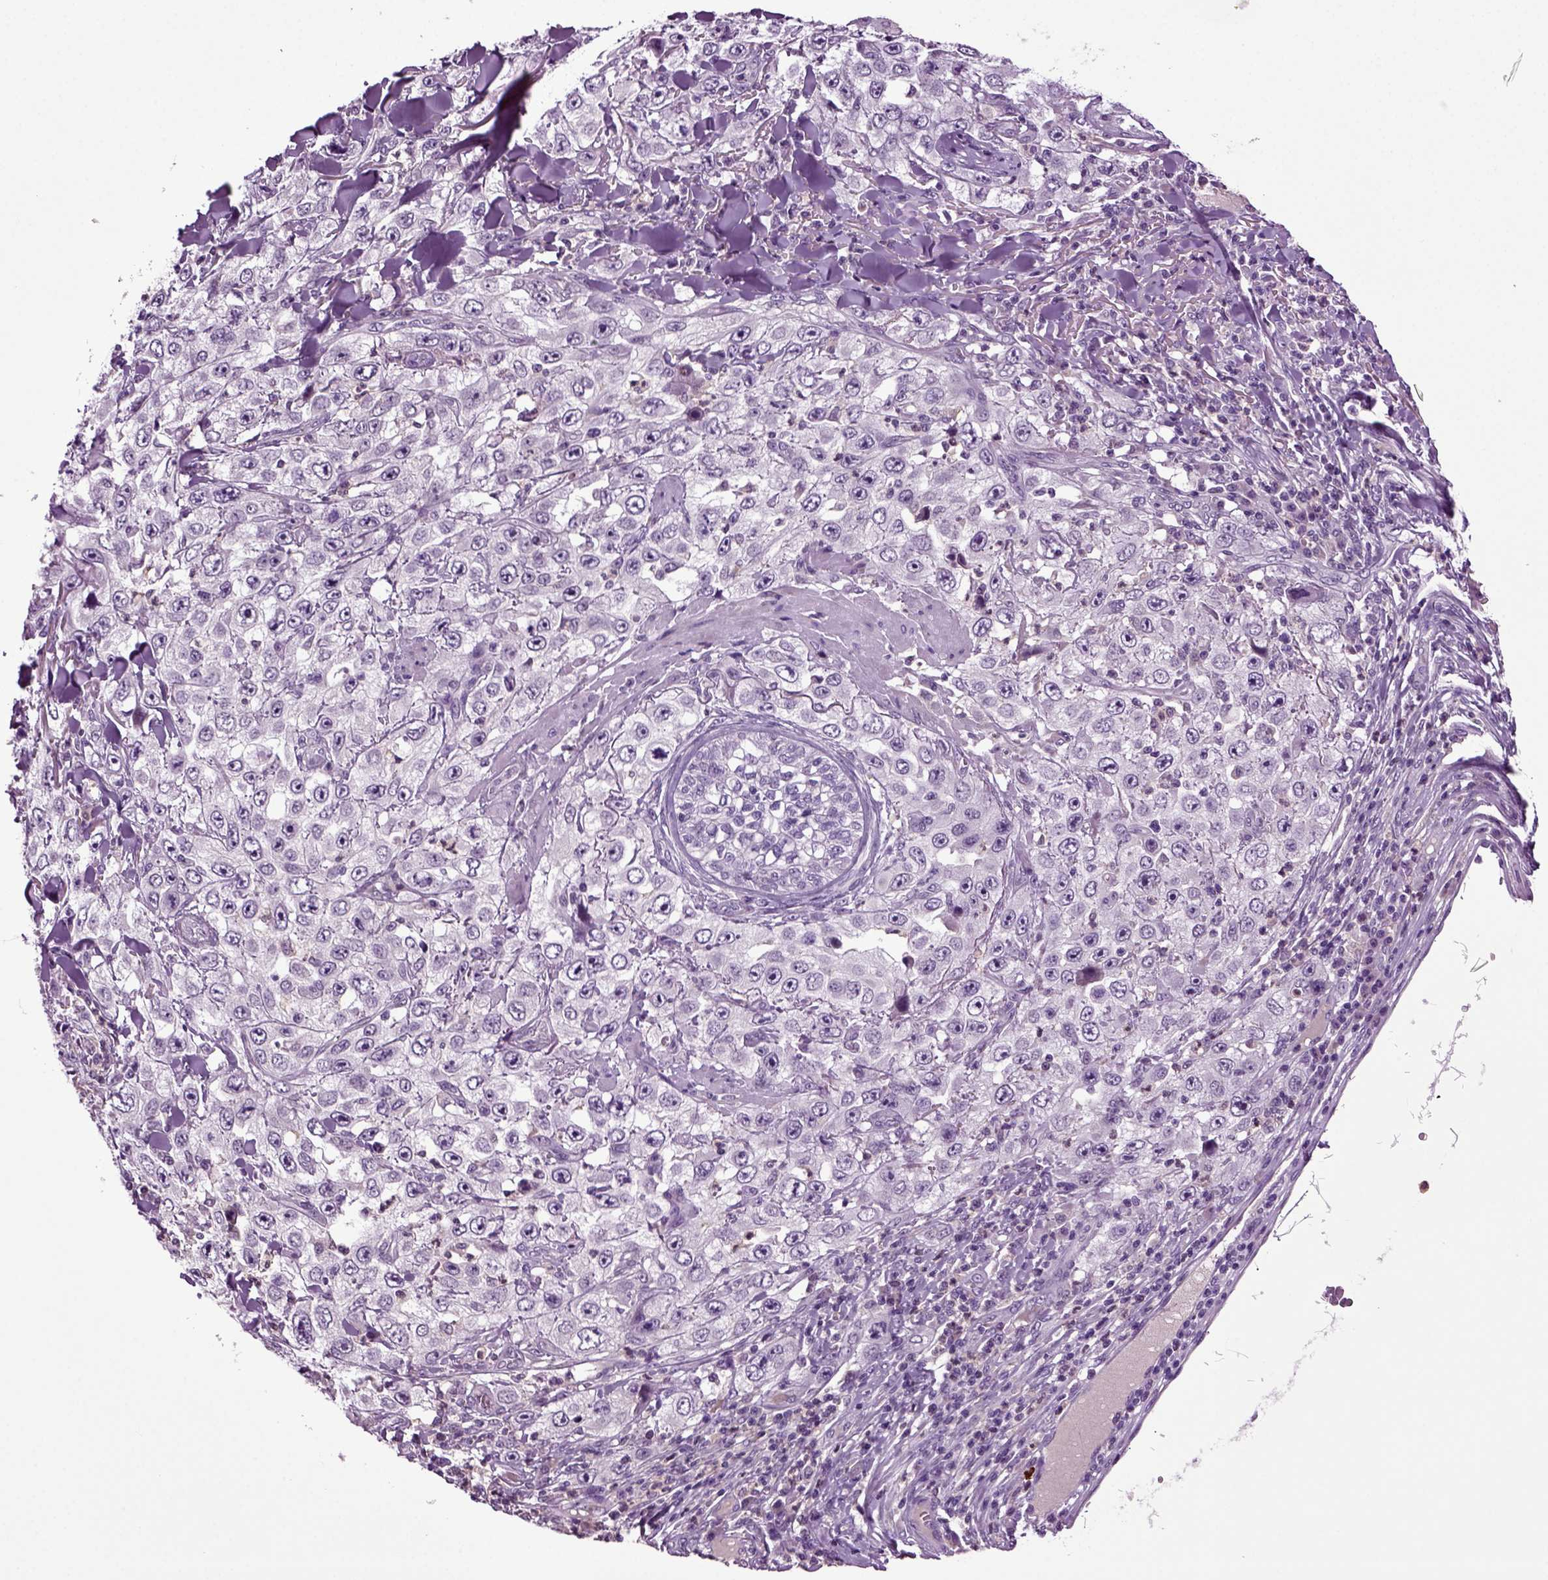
{"staining": {"intensity": "negative", "quantity": "none", "location": "none"}, "tissue": "skin cancer", "cell_type": "Tumor cells", "image_type": "cancer", "snomed": [{"axis": "morphology", "description": "Squamous cell carcinoma, NOS"}, {"axis": "topography", "description": "Skin"}], "caption": "The histopathology image reveals no staining of tumor cells in skin cancer.", "gene": "FGF11", "patient": {"sex": "male", "age": 82}}